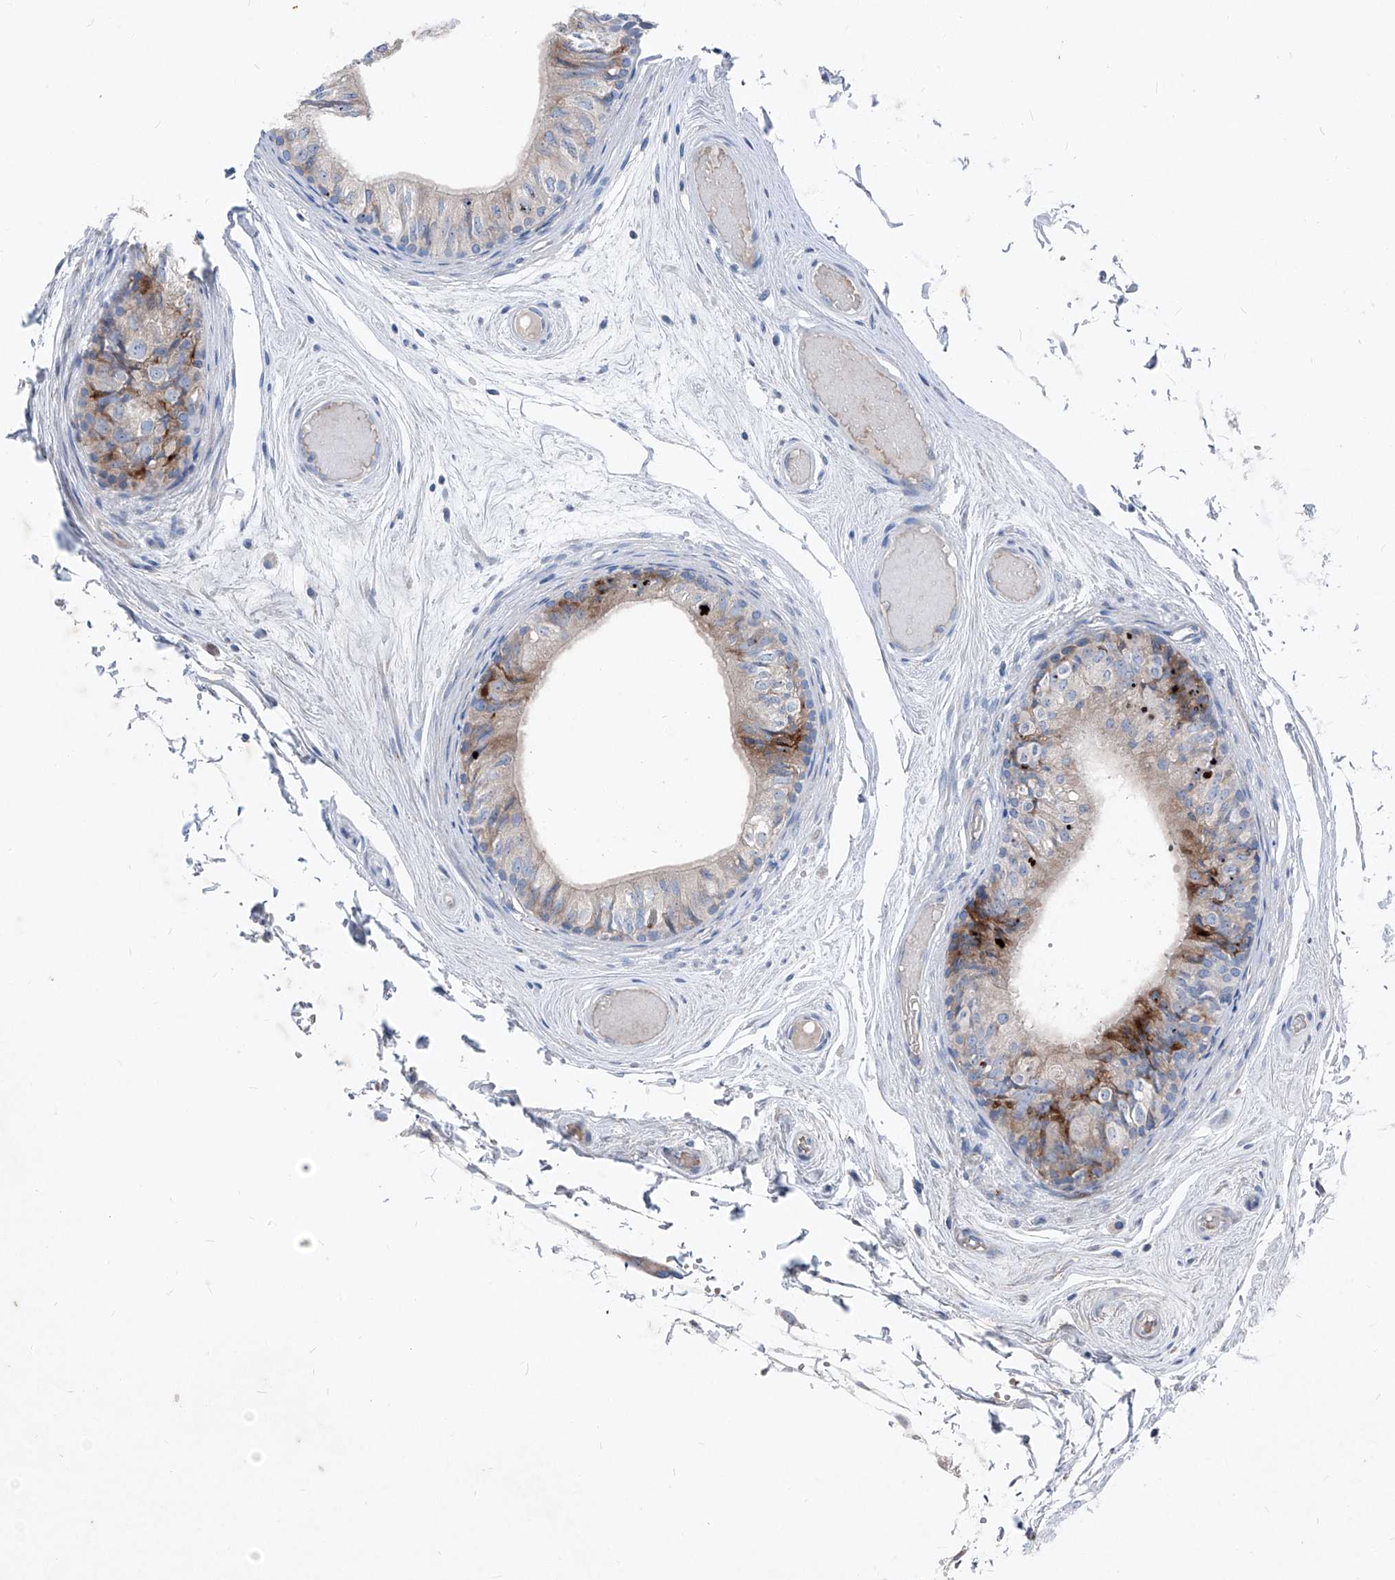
{"staining": {"intensity": "moderate", "quantity": "25%-75%", "location": "cytoplasmic/membranous"}, "tissue": "epididymis", "cell_type": "Glandular cells", "image_type": "normal", "snomed": [{"axis": "morphology", "description": "Normal tissue, NOS"}, {"axis": "topography", "description": "Epididymis"}], "caption": "This micrograph shows immunohistochemistry (IHC) staining of benign human epididymis, with medium moderate cytoplasmic/membranous positivity in about 25%-75% of glandular cells.", "gene": "IFI27", "patient": {"sex": "male", "age": 79}}